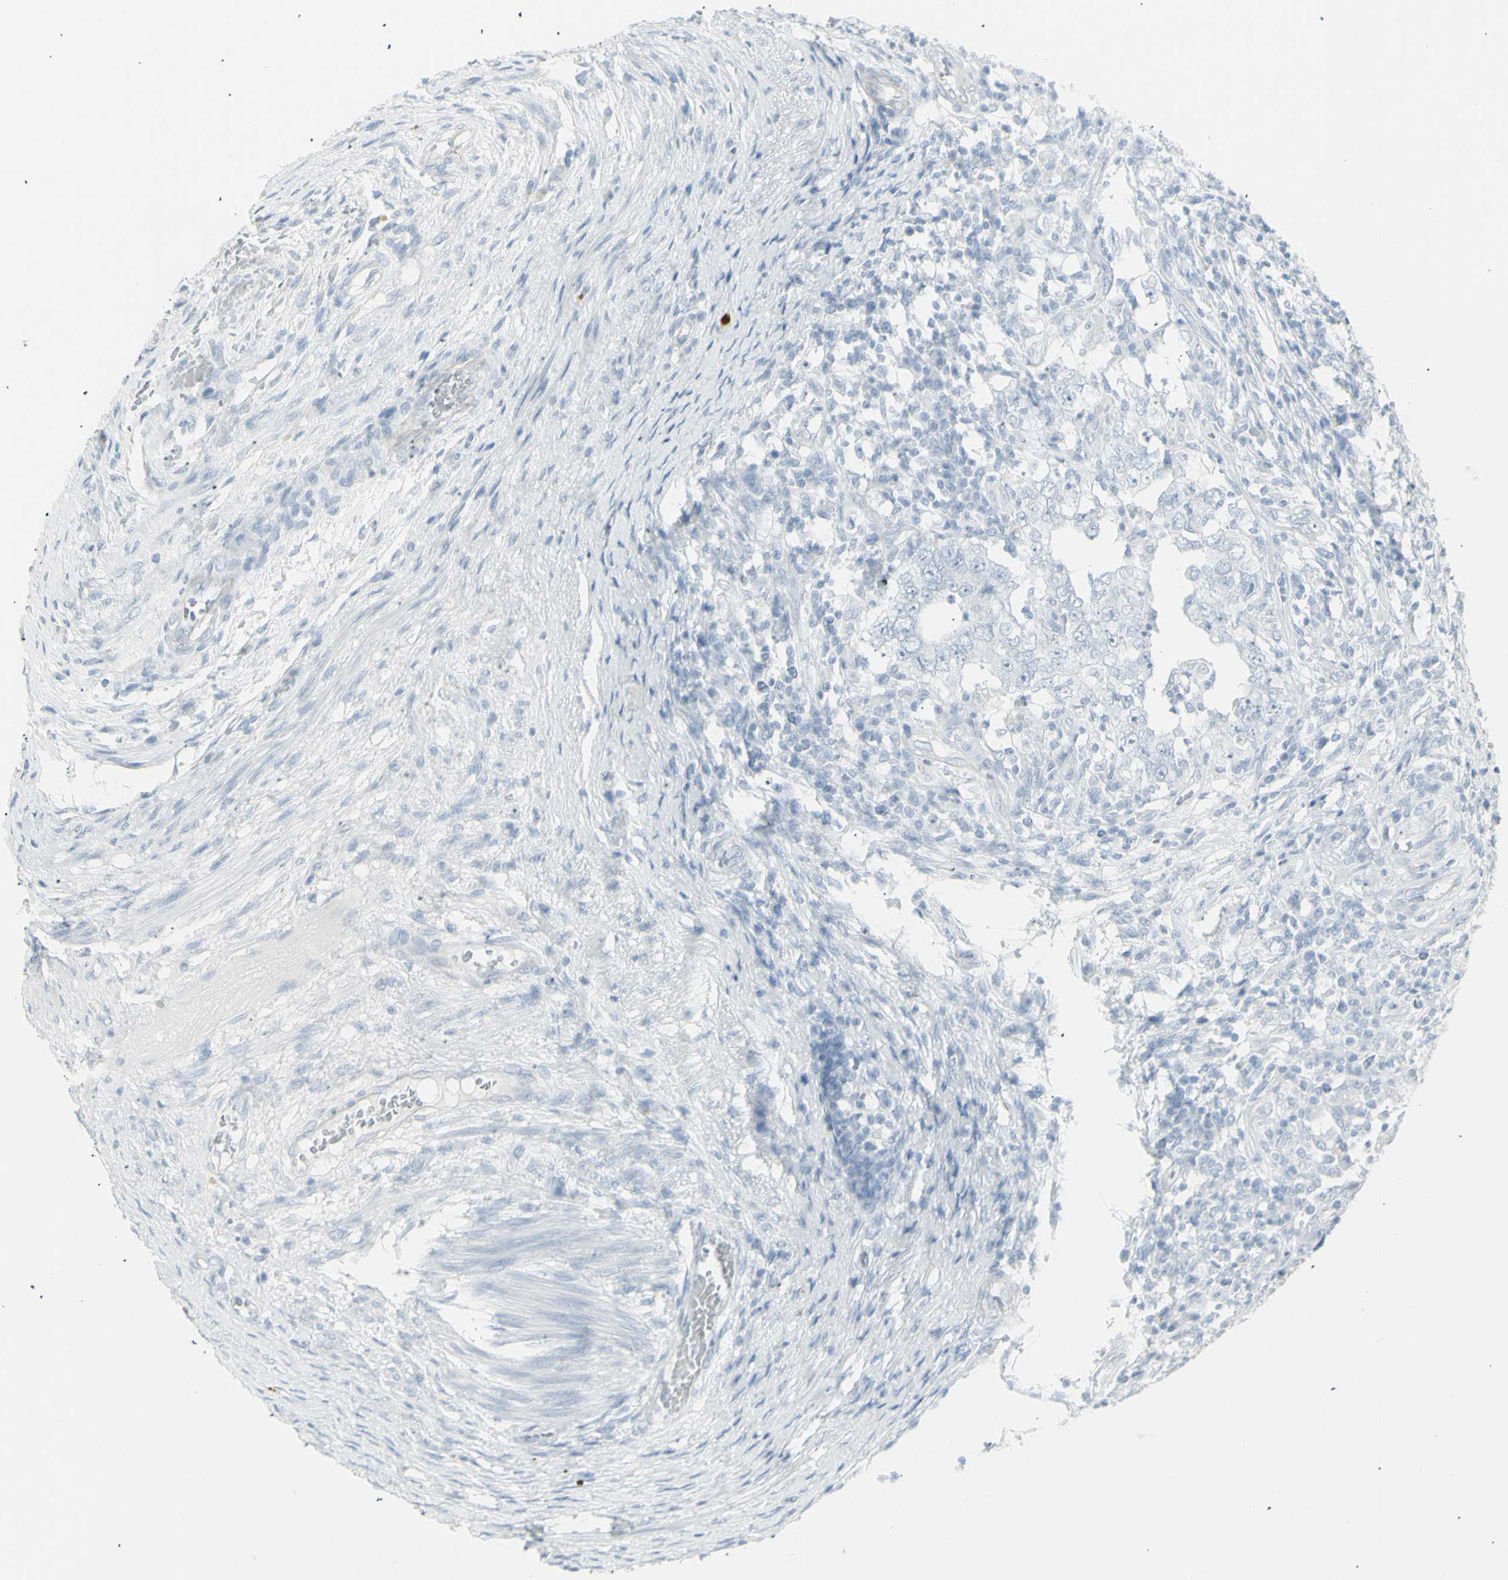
{"staining": {"intensity": "negative", "quantity": "none", "location": "none"}, "tissue": "testis cancer", "cell_type": "Tumor cells", "image_type": "cancer", "snomed": [{"axis": "morphology", "description": "Carcinoma, Embryonal, NOS"}, {"axis": "topography", "description": "Testis"}], "caption": "An IHC histopathology image of testis cancer (embryonal carcinoma) is shown. There is no staining in tumor cells of testis cancer (embryonal carcinoma).", "gene": "YBX2", "patient": {"sex": "male", "age": 26}}